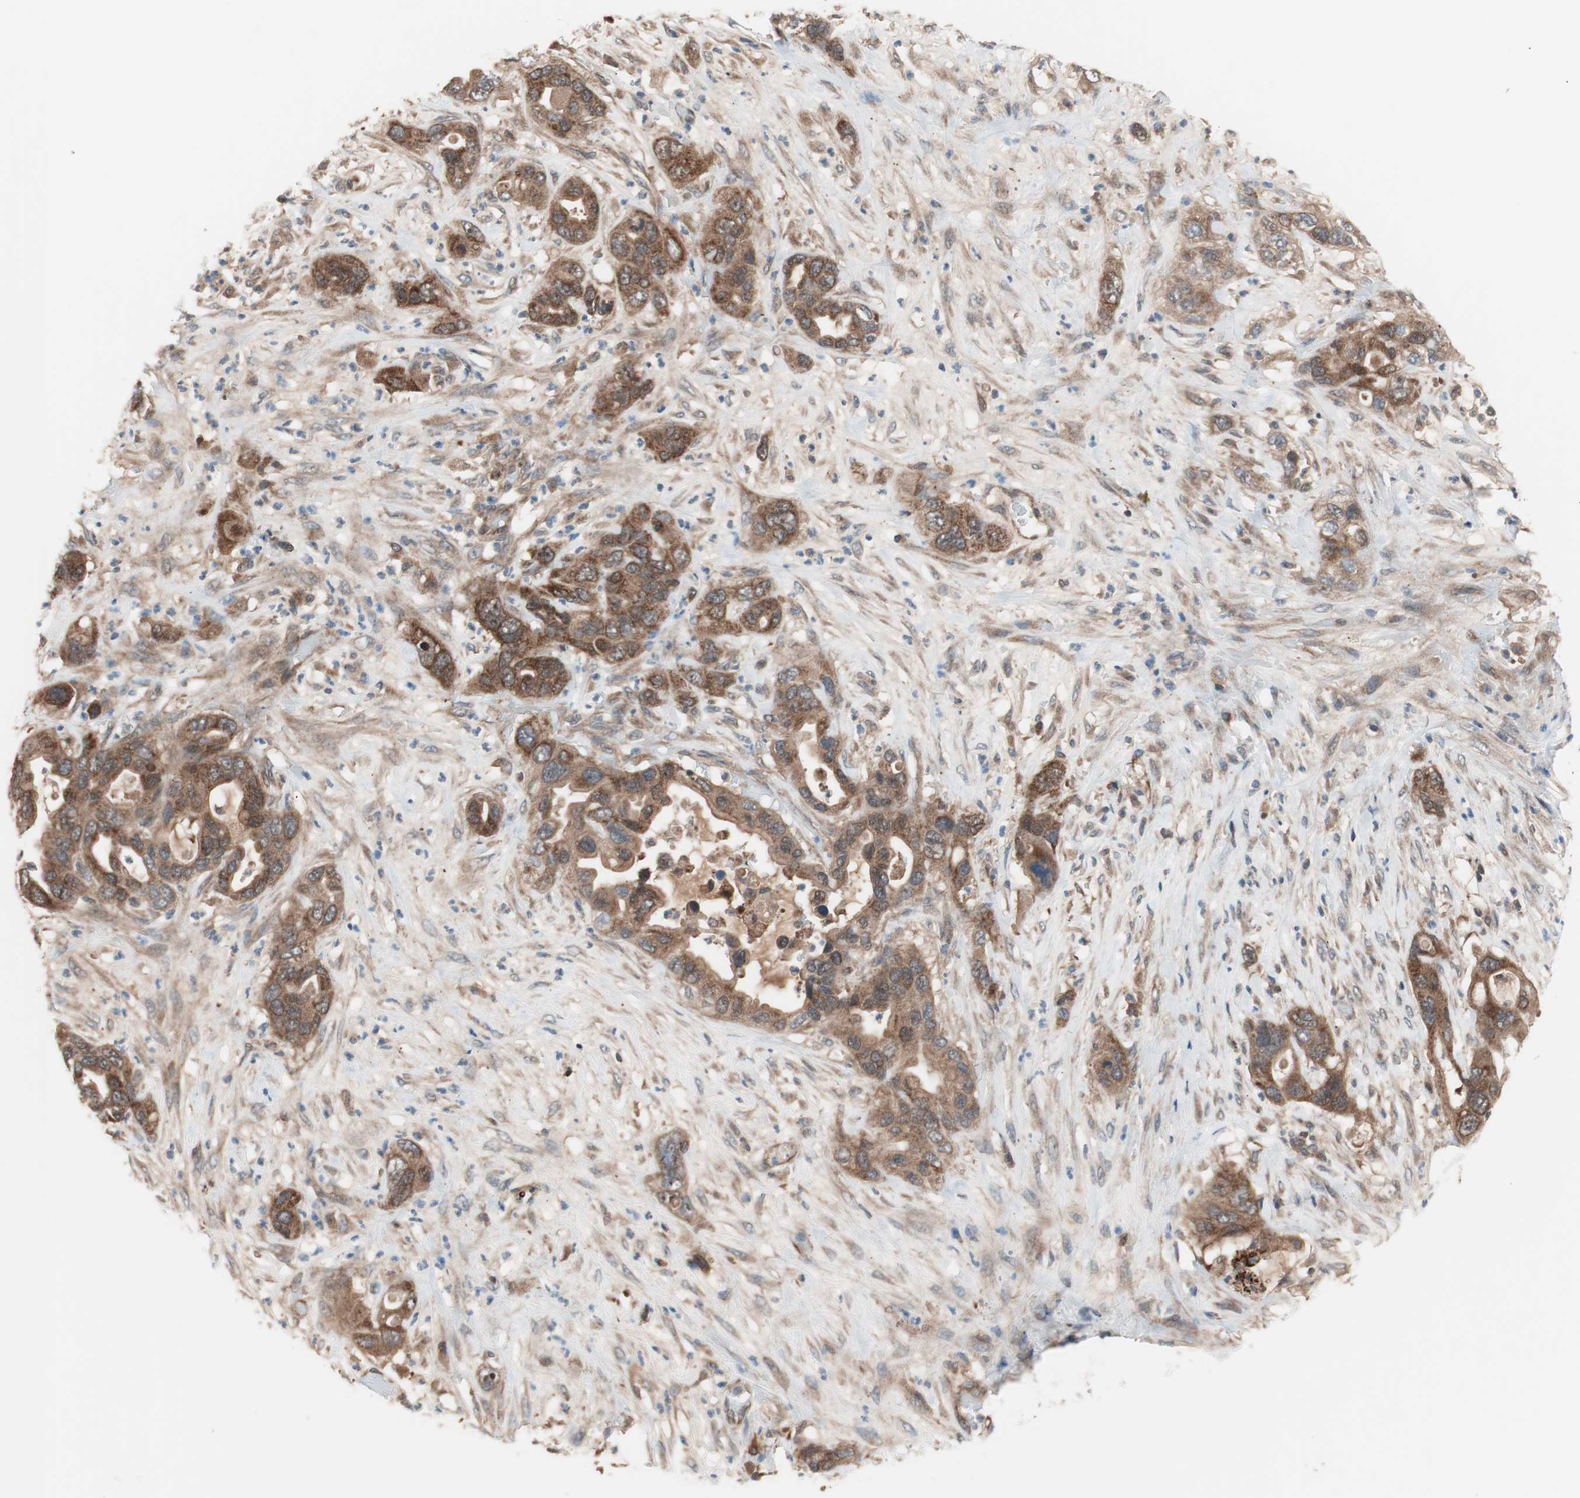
{"staining": {"intensity": "strong", "quantity": ">75%", "location": "cytoplasmic/membranous"}, "tissue": "pancreatic cancer", "cell_type": "Tumor cells", "image_type": "cancer", "snomed": [{"axis": "morphology", "description": "Adenocarcinoma, NOS"}, {"axis": "topography", "description": "Pancreas"}], "caption": "Pancreatic adenocarcinoma was stained to show a protein in brown. There is high levels of strong cytoplasmic/membranous staining in approximately >75% of tumor cells. The staining was performed using DAB, with brown indicating positive protein expression. Nuclei are stained blue with hematoxylin.", "gene": "HMBS", "patient": {"sex": "female", "age": 71}}